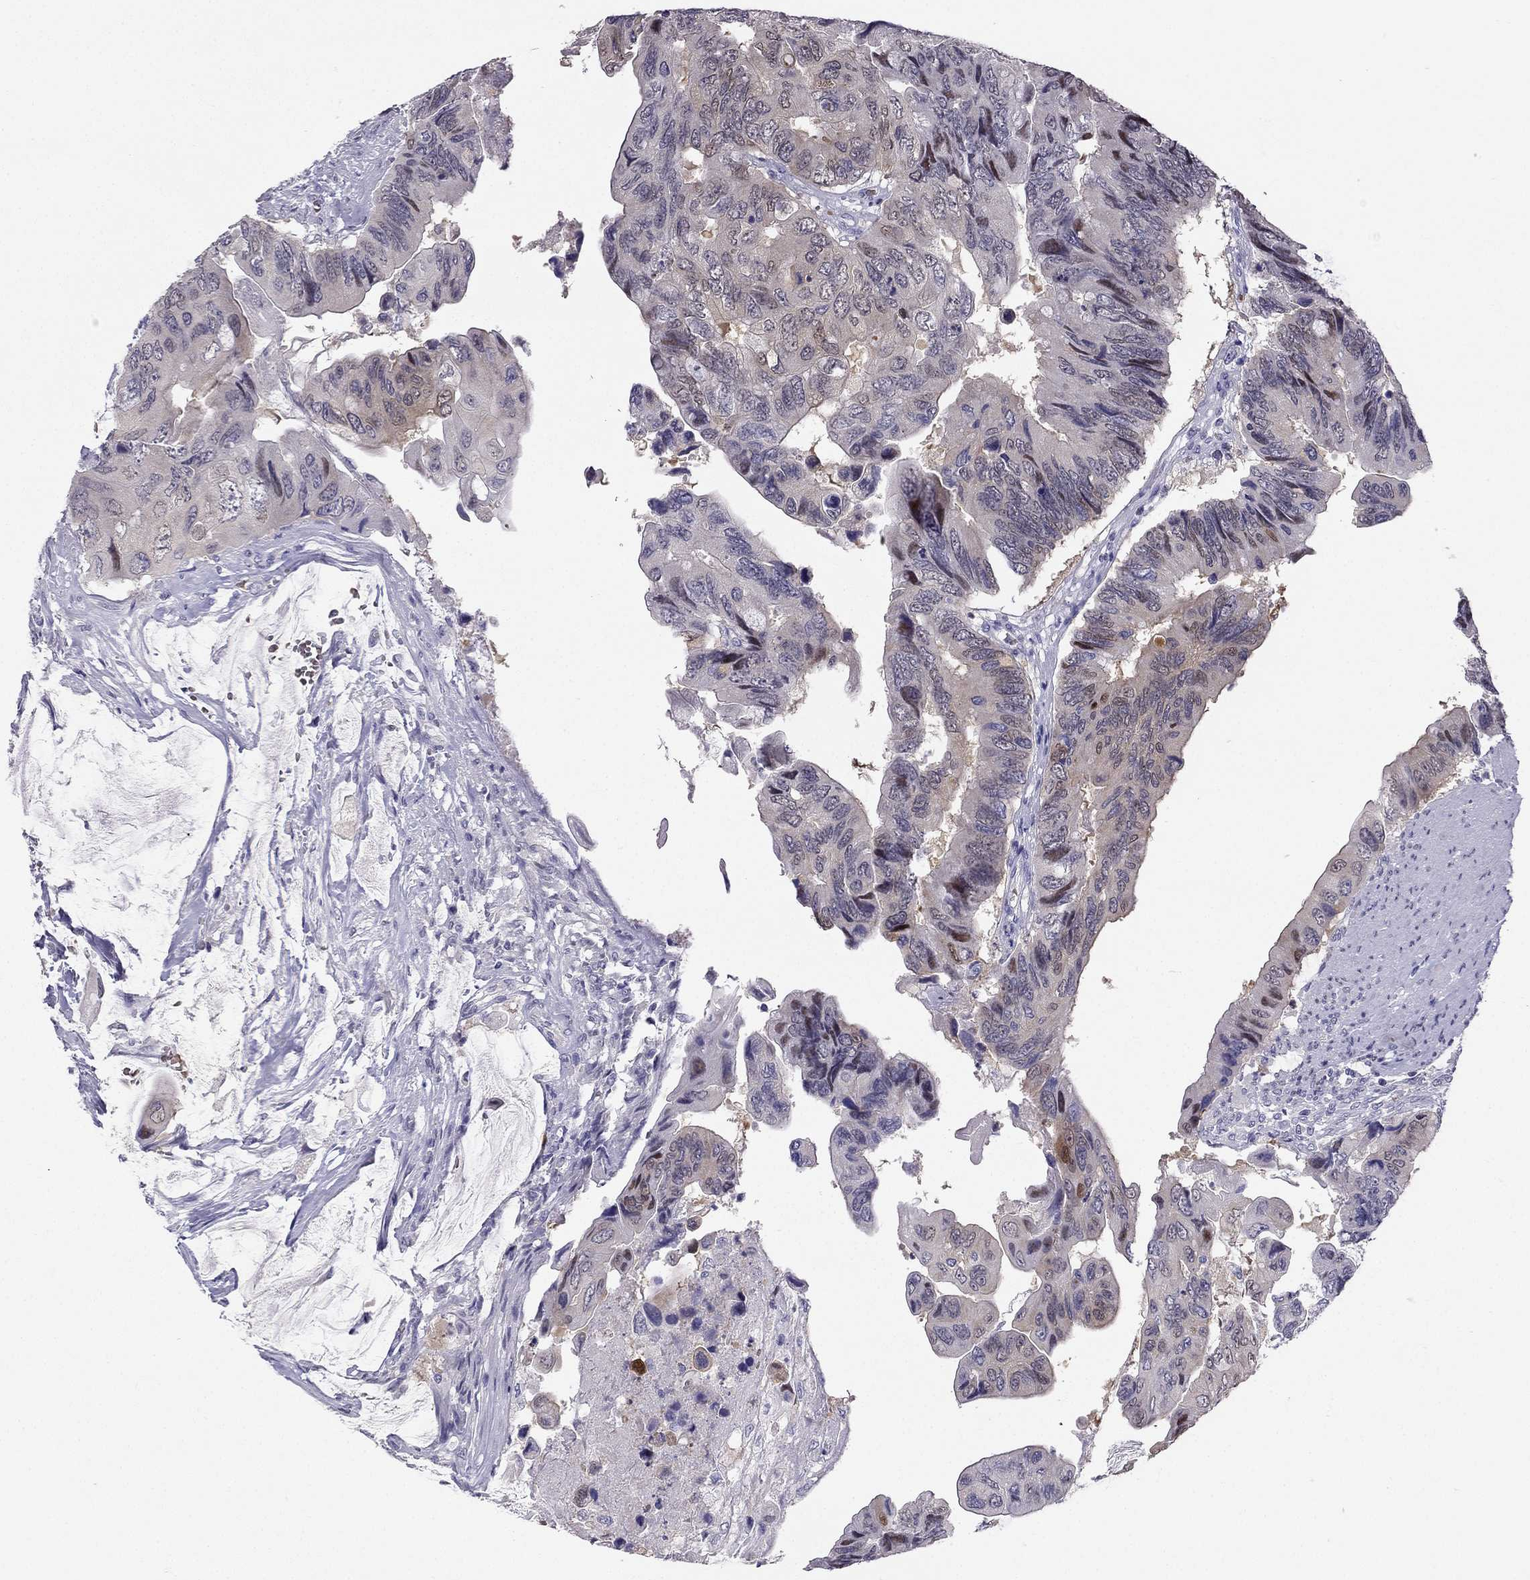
{"staining": {"intensity": "weak", "quantity": "<25%", "location": "nuclear"}, "tissue": "colorectal cancer", "cell_type": "Tumor cells", "image_type": "cancer", "snomed": [{"axis": "morphology", "description": "Adenocarcinoma, NOS"}, {"axis": "topography", "description": "Rectum"}], "caption": "This is an immunohistochemistry (IHC) micrograph of colorectal cancer (adenocarcinoma). There is no expression in tumor cells.", "gene": "RSPH14", "patient": {"sex": "male", "age": 63}}